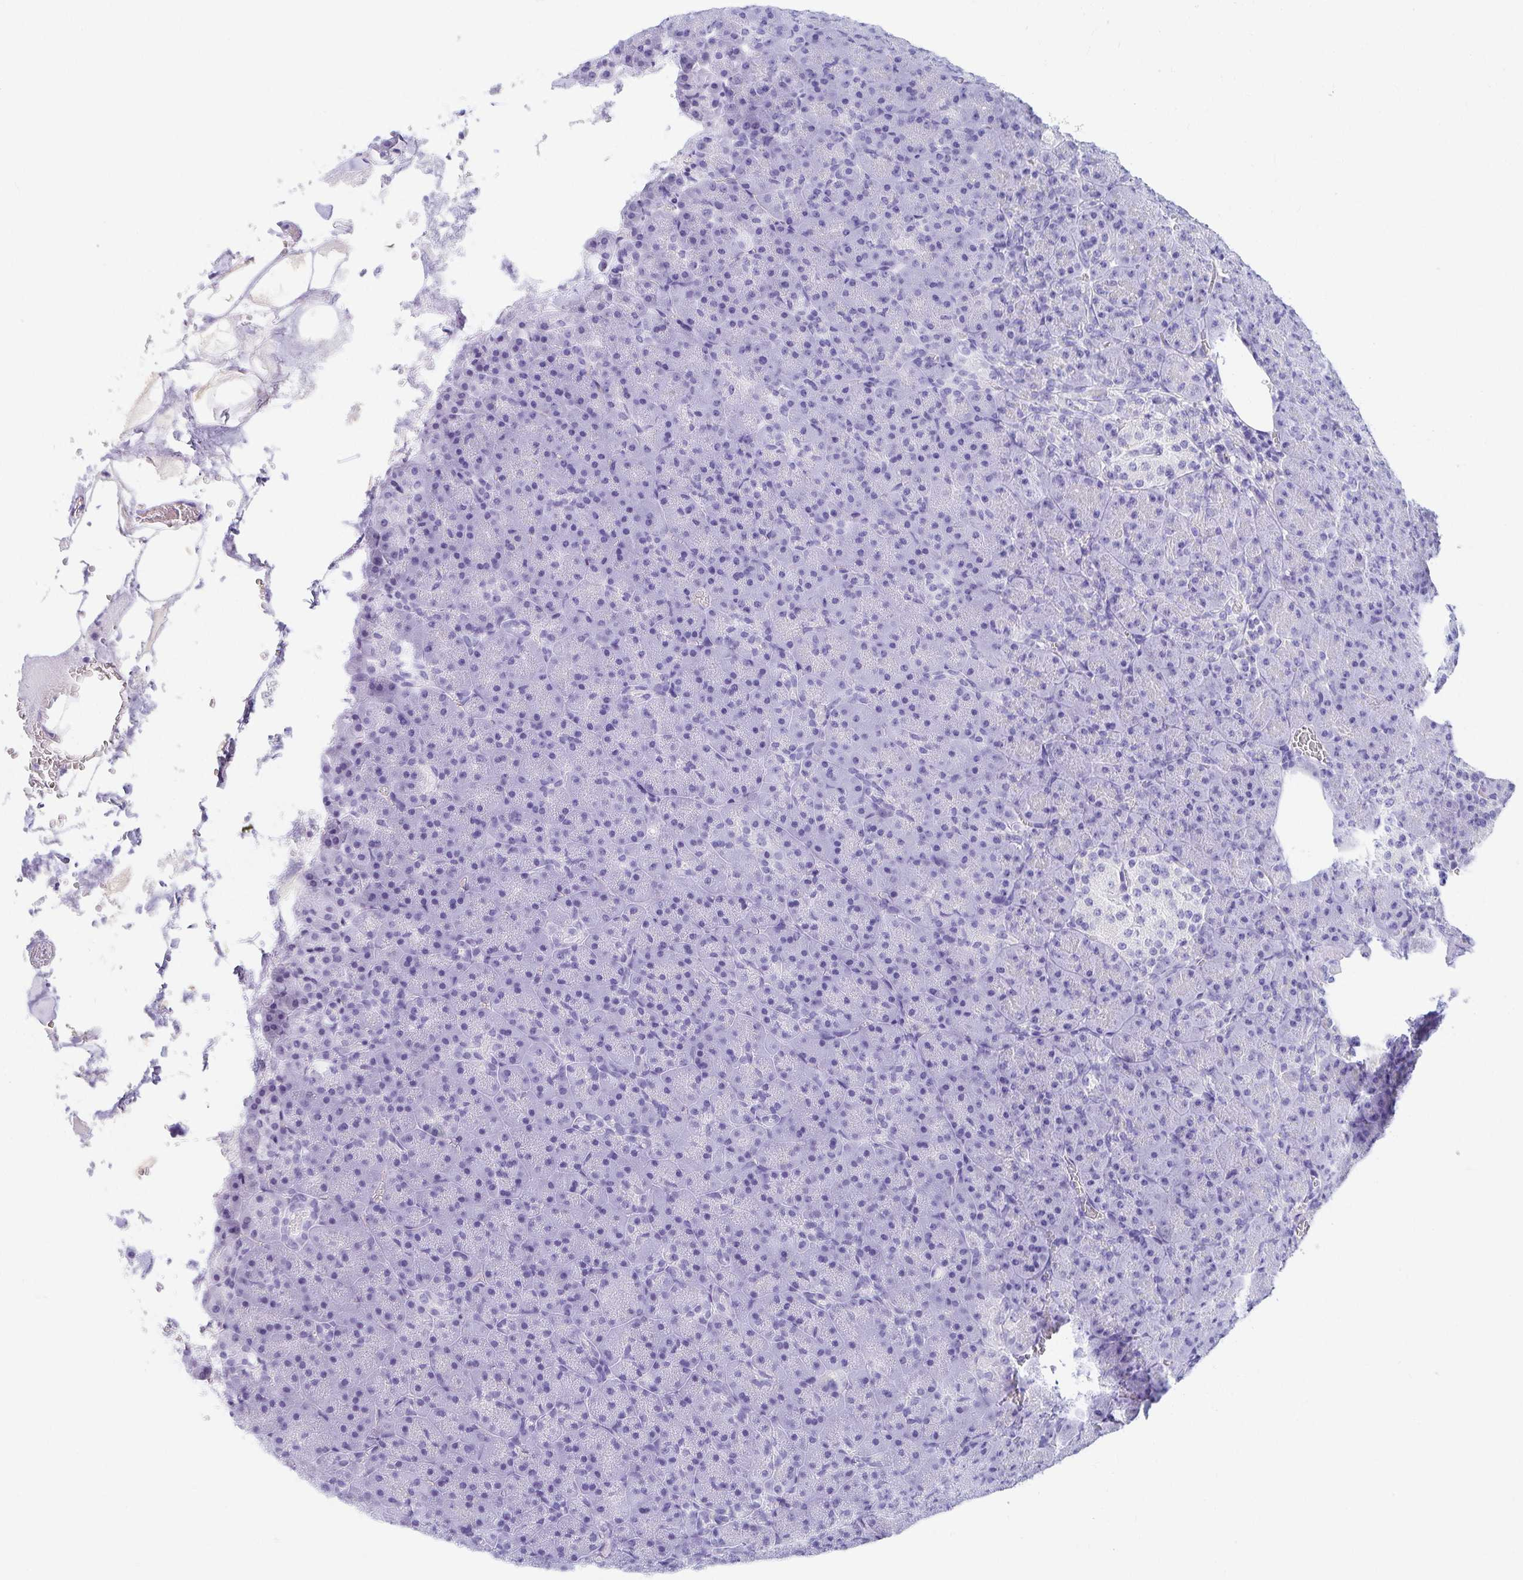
{"staining": {"intensity": "negative", "quantity": "none", "location": "none"}, "tissue": "pancreas", "cell_type": "Exocrine glandular cells", "image_type": "normal", "snomed": [{"axis": "morphology", "description": "Normal tissue, NOS"}, {"axis": "topography", "description": "Pancreas"}], "caption": "The photomicrograph reveals no staining of exocrine glandular cells in unremarkable pancreas.", "gene": "DPEP3", "patient": {"sex": "female", "age": 74}}